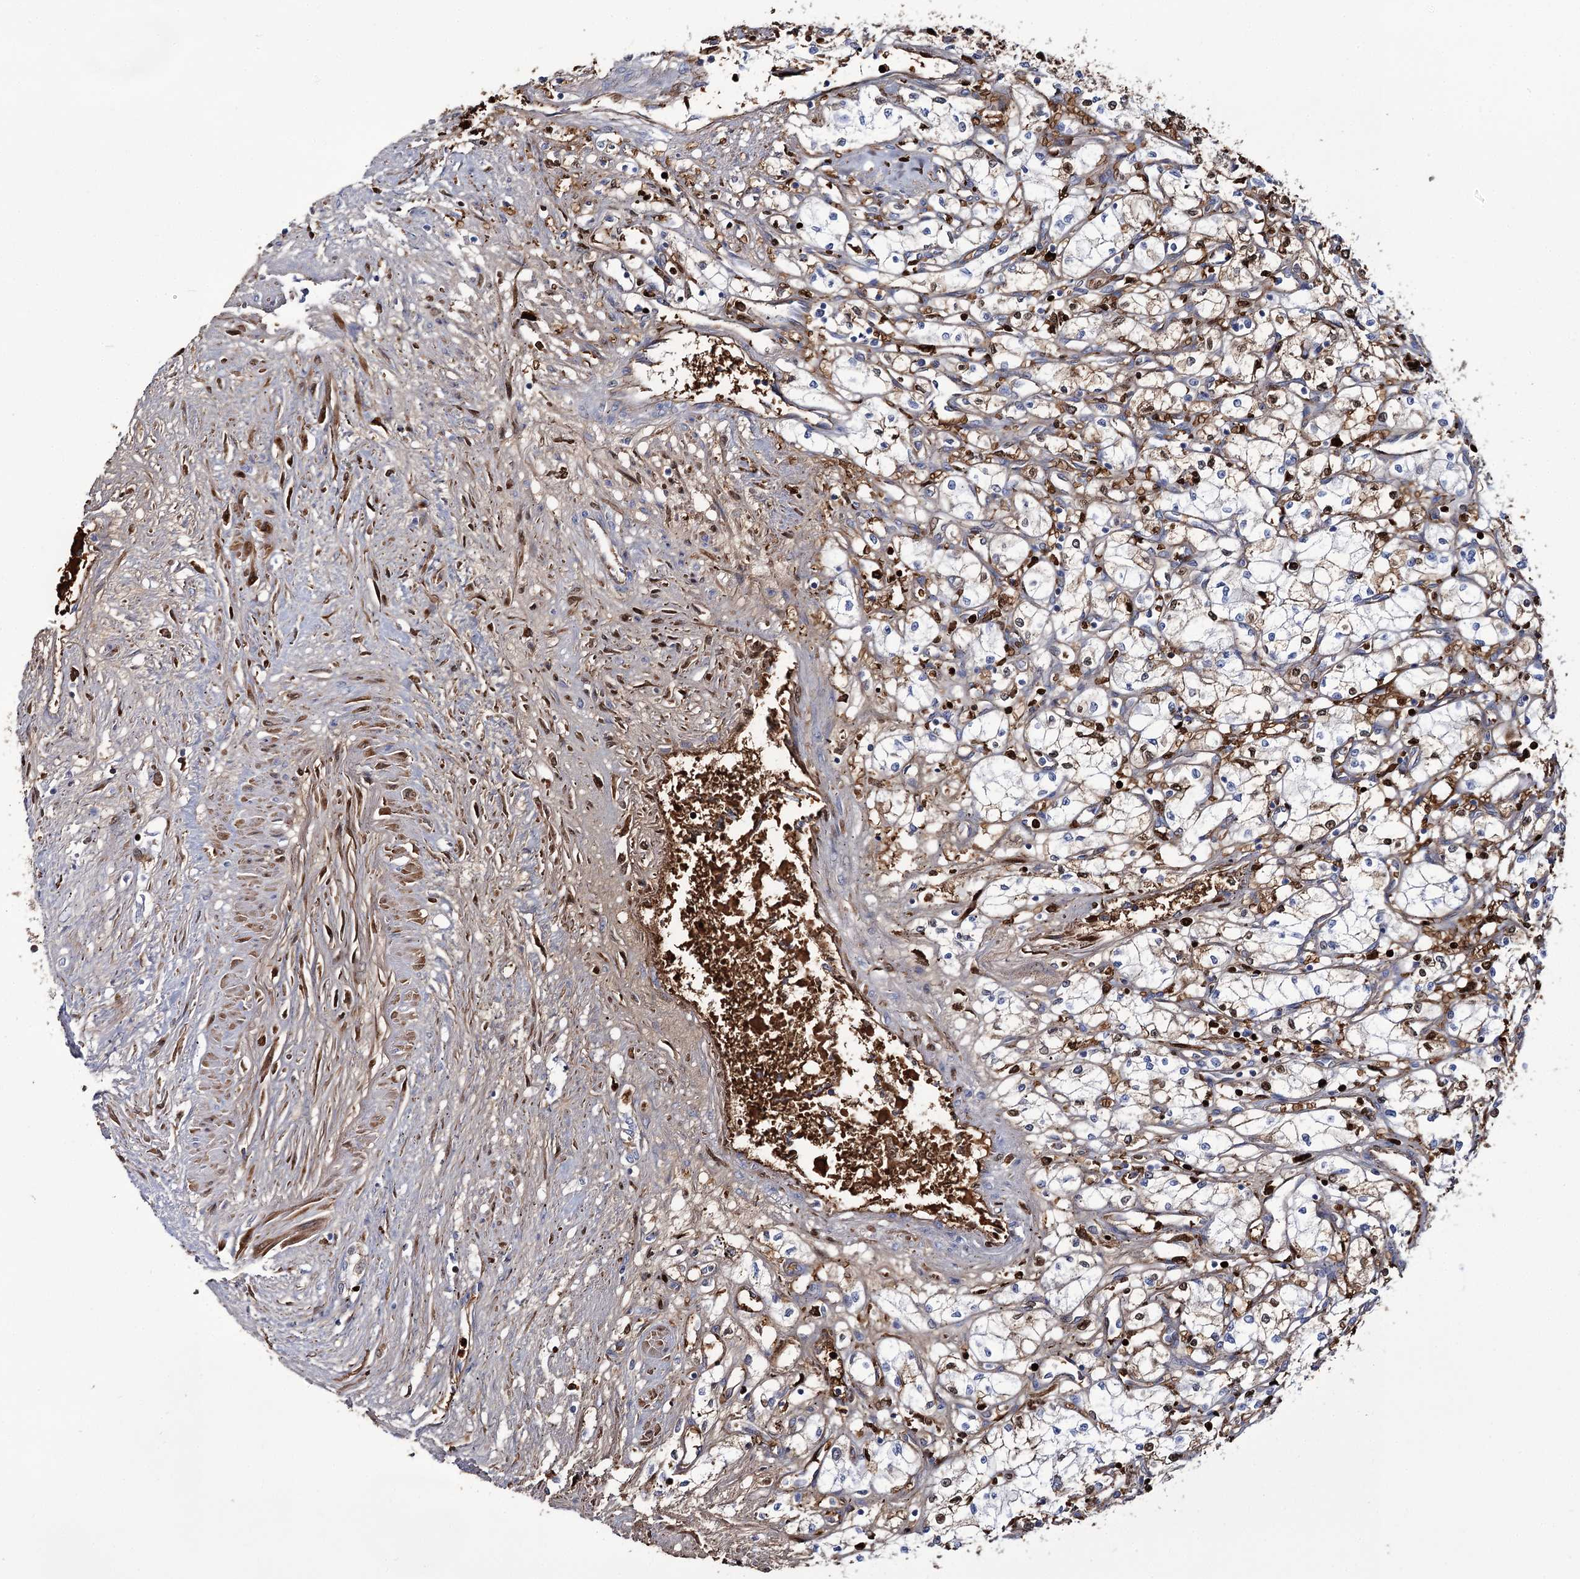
{"staining": {"intensity": "moderate", "quantity": "<25%", "location": "cytoplasmic/membranous,nuclear"}, "tissue": "renal cancer", "cell_type": "Tumor cells", "image_type": "cancer", "snomed": [{"axis": "morphology", "description": "Adenocarcinoma, NOS"}, {"axis": "topography", "description": "Kidney"}], "caption": "Immunohistochemistry image of neoplastic tissue: renal cancer stained using immunohistochemistry (IHC) exhibits low levels of moderate protein expression localized specifically in the cytoplasmic/membranous and nuclear of tumor cells, appearing as a cytoplasmic/membranous and nuclear brown color.", "gene": "GBF1", "patient": {"sex": "male", "age": 59}}